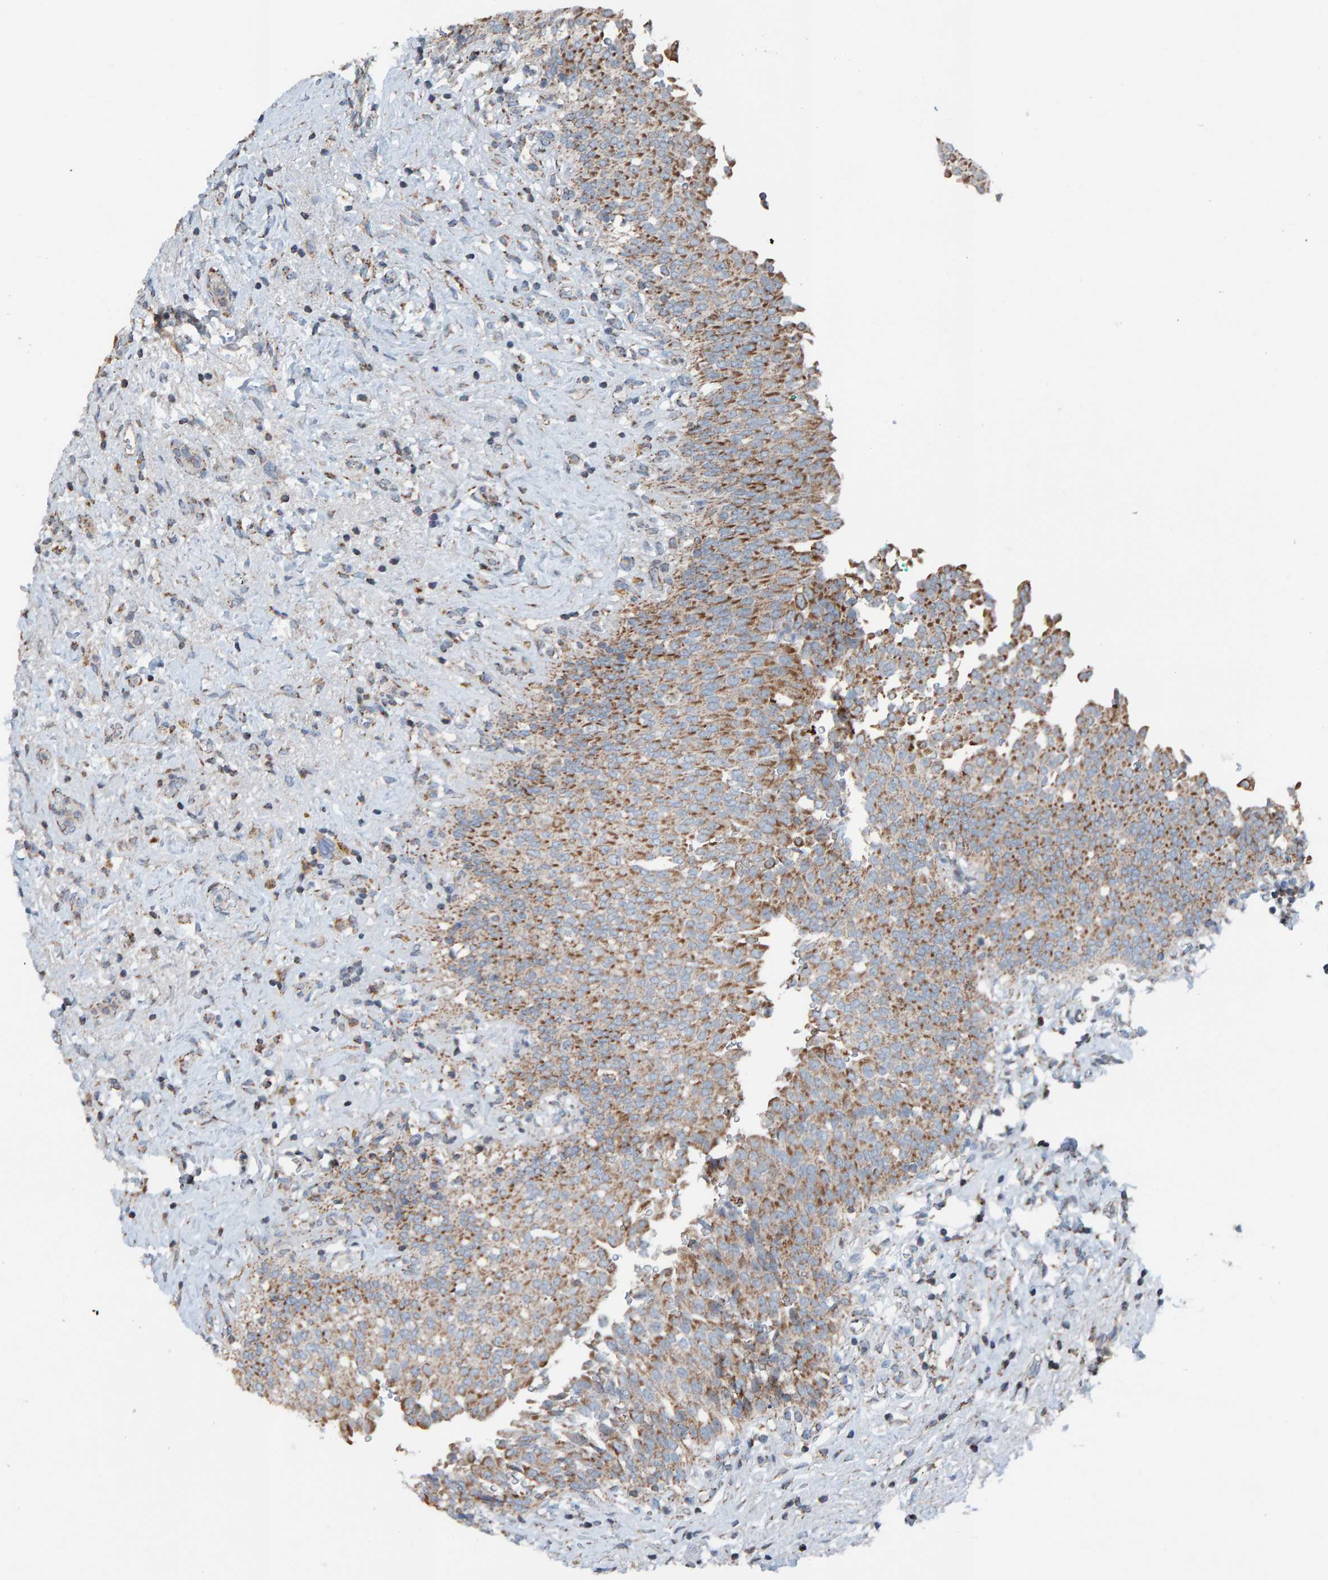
{"staining": {"intensity": "strong", "quantity": ">75%", "location": "cytoplasmic/membranous"}, "tissue": "urinary bladder", "cell_type": "Urothelial cells", "image_type": "normal", "snomed": [{"axis": "morphology", "description": "Urothelial carcinoma, High grade"}, {"axis": "topography", "description": "Urinary bladder"}], "caption": "A micrograph of human urinary bladder stained for a protein displays strong cytoplasmic/membranous brown staining in urothelial cells.", "gene": "ZNF48", "patient": {"sex": "male", "age": 46}}